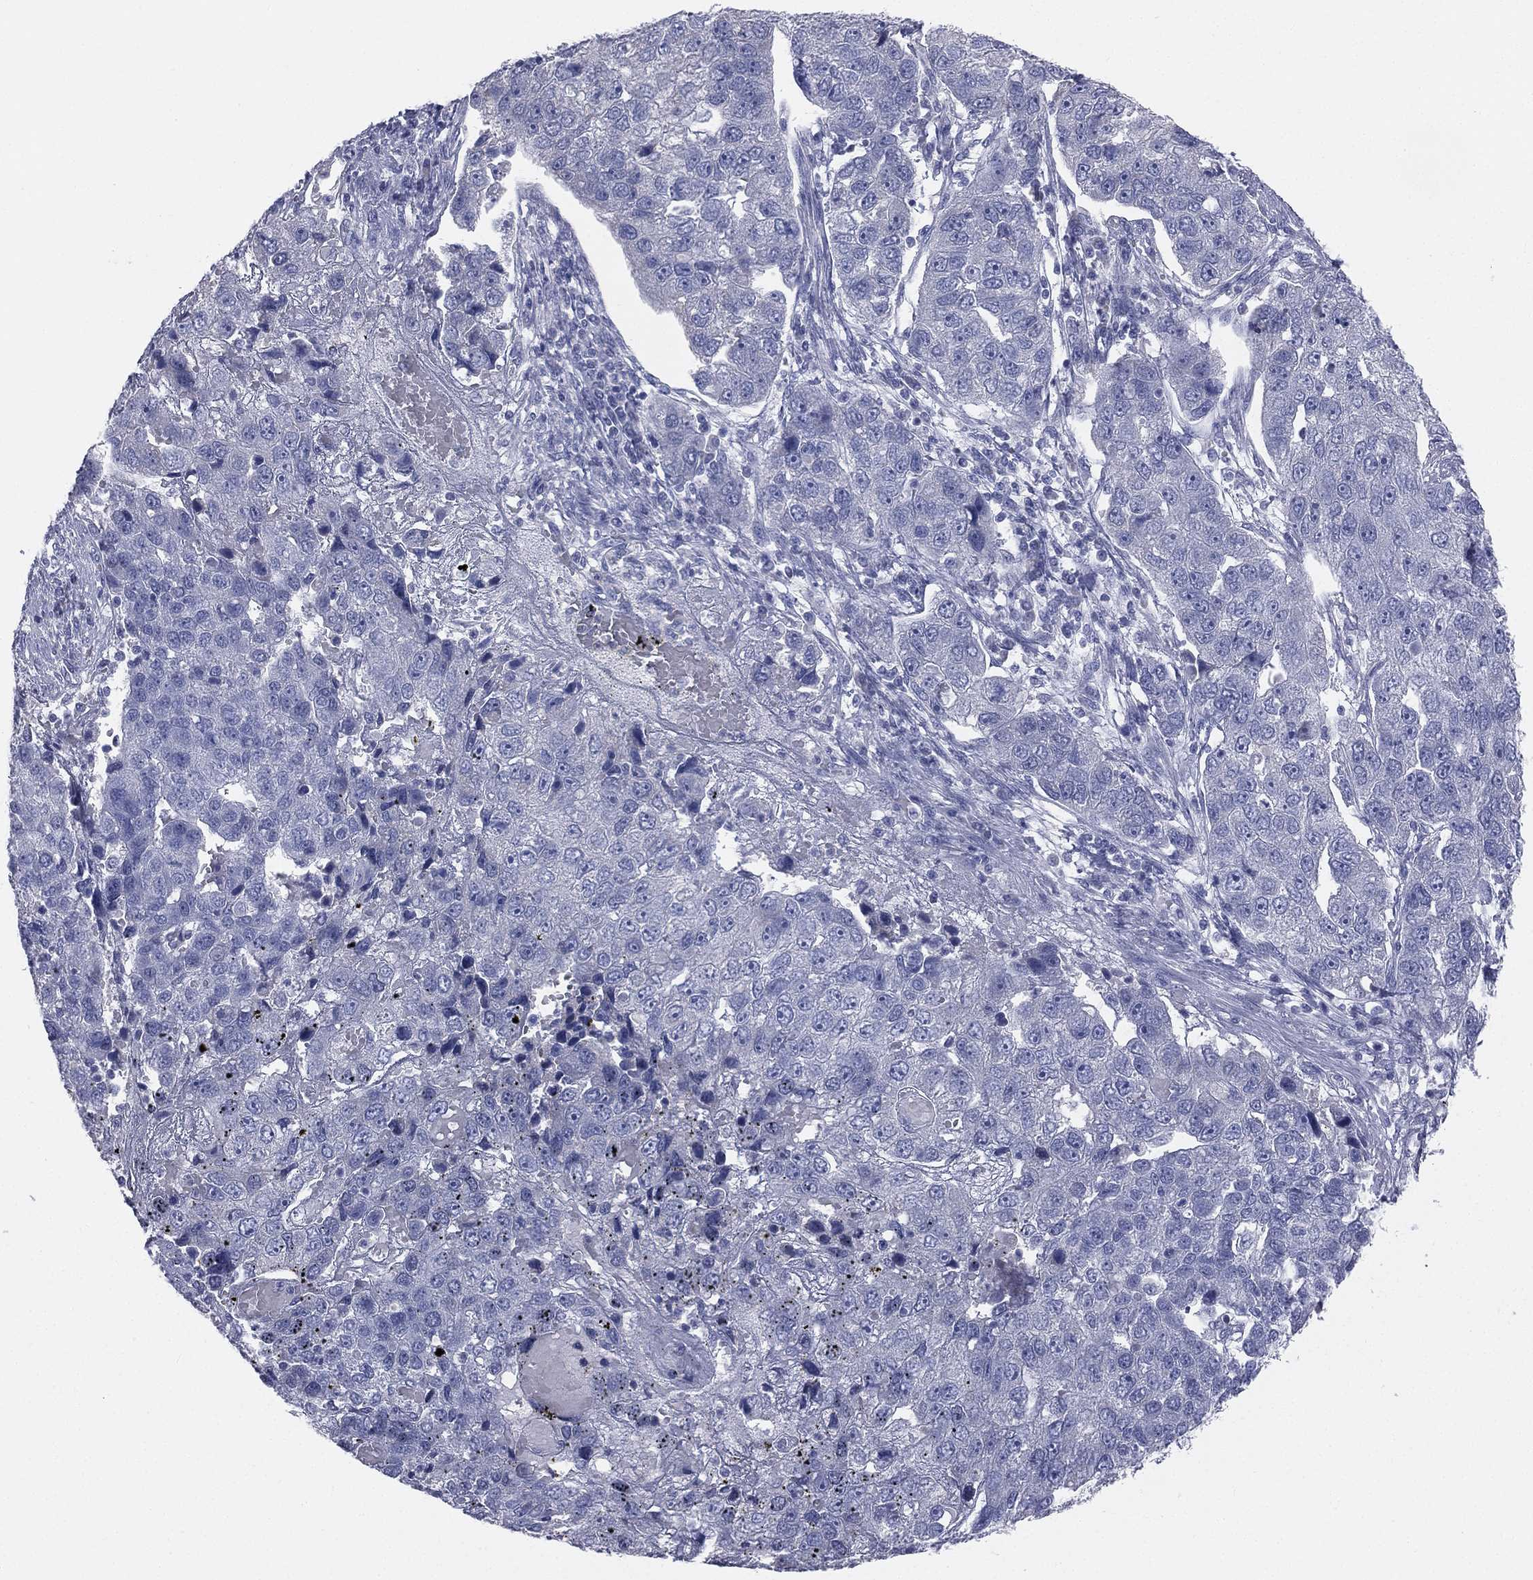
{"staining": {"intensity": "negative", "quantity": "none", "location": "none"}, "tissue": "pancreatic cancer", "cell_type": "Tumor cells", "image_type": "cancer", "snomed": [{"axis": "morphology", "description": "Adenocarcinoma, NOS"}, {"axis": "topography", "description": "Pancreas"}], "caption": "Protein analysis of pancreatic adenocarcinoma reveals no significant expression in tumor cells.", "gene": "STK31", "patient": {"sex": "female", "age": 61}}